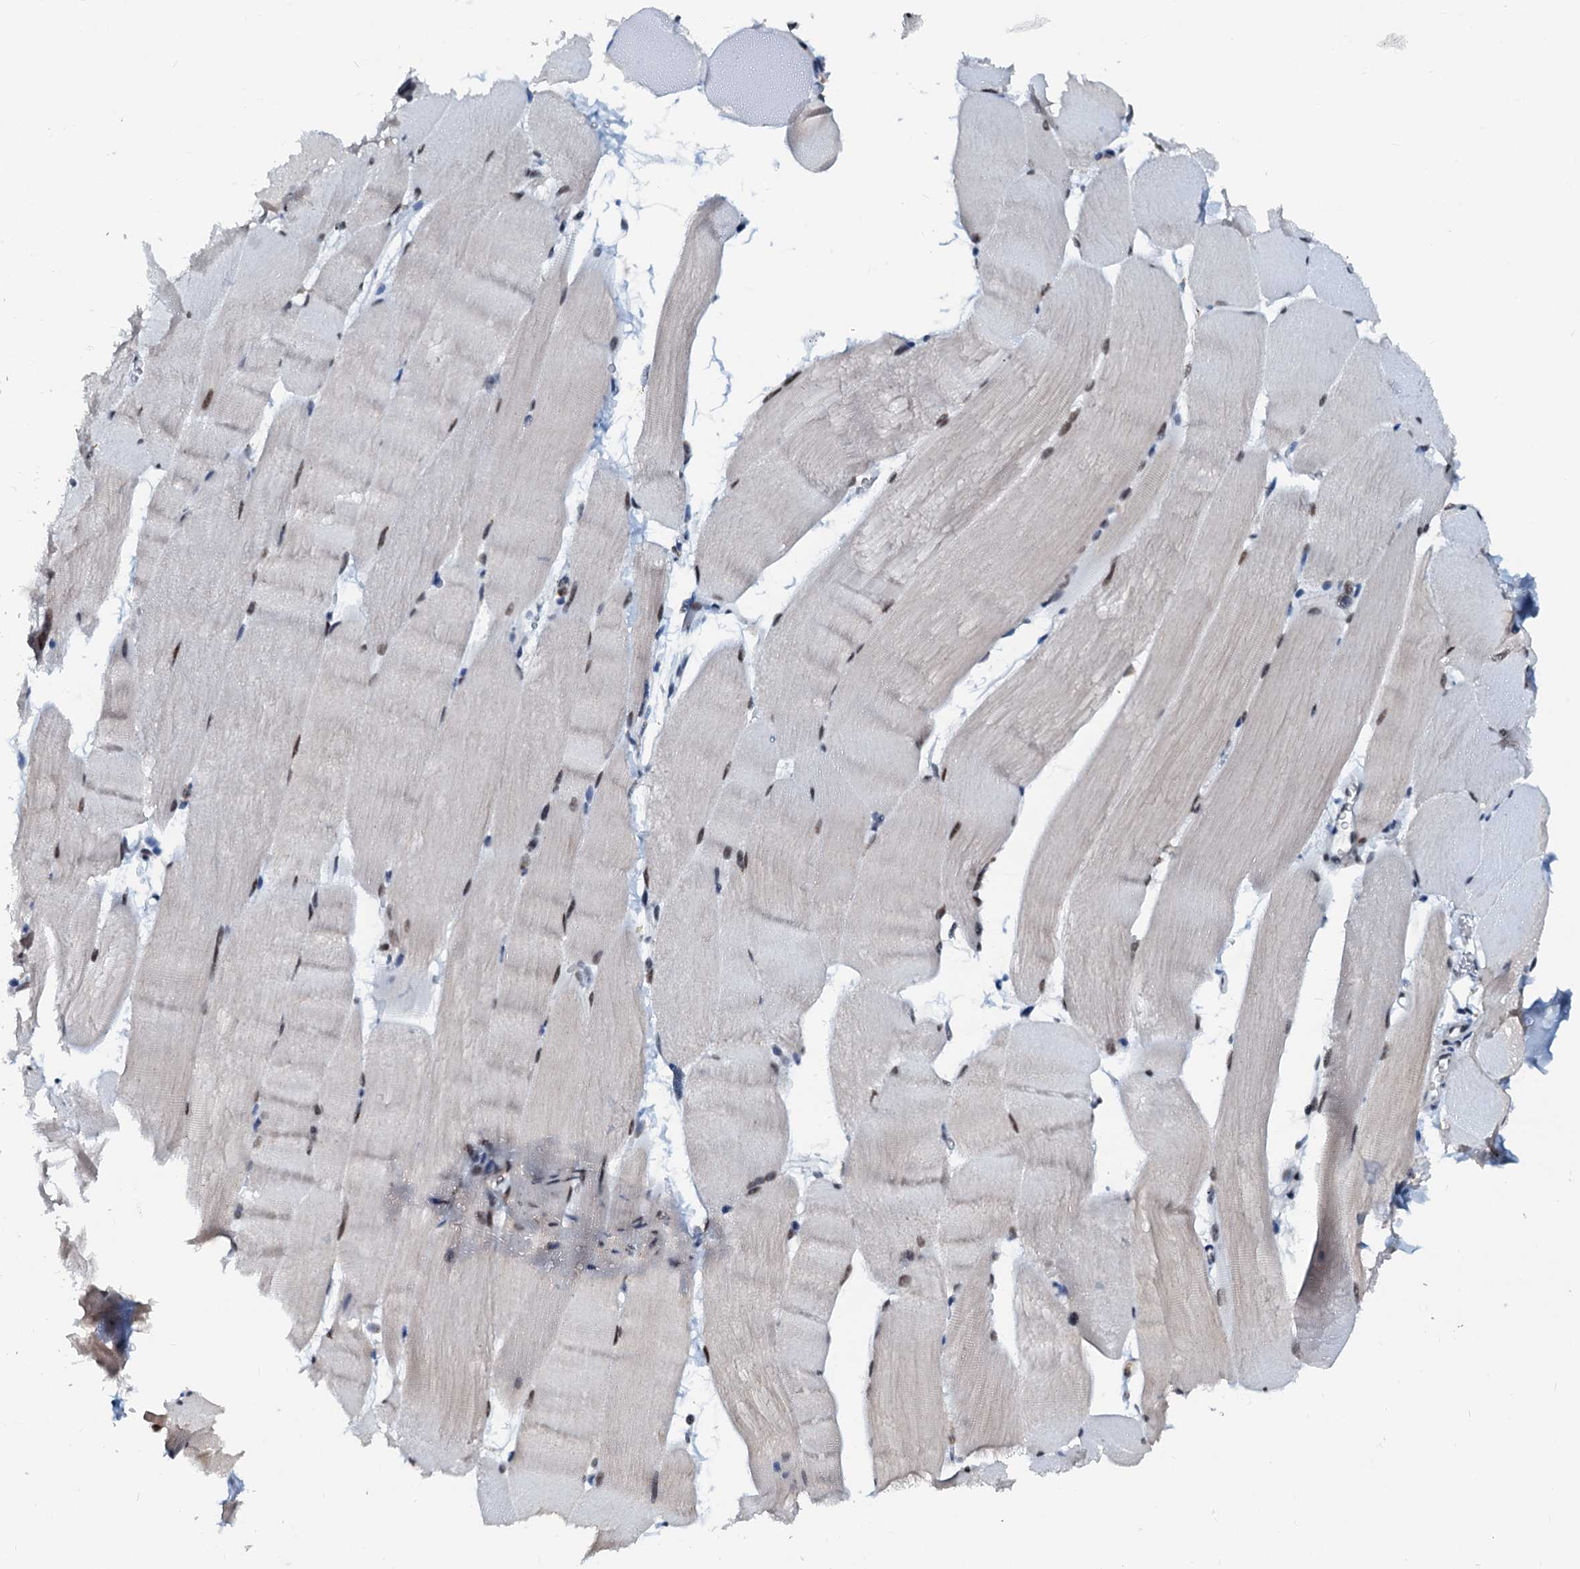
{"staining": {"intensity": "moderate", "quantity": "25%-75%", "location": "nuclear"}, "tissue": "skeletal muscle", "cell_type": "Myocytes", "image_type": "normal", "snomed": [{"axis": "morphology", "description": "Normal tissue, NOS"}, {"axis": "topography", "description": "Skeletal muscle"}, {"axis": "topography", "description": "Parathyroid gland"}], "caption": "This is a photomicrograph of IHC staining of unremarkable skeletal muscle, which shows moderate expression in the nuclear of myocytes.", "gene": "SNRPD1", "patient": {"sex": "female", "age": 37}}